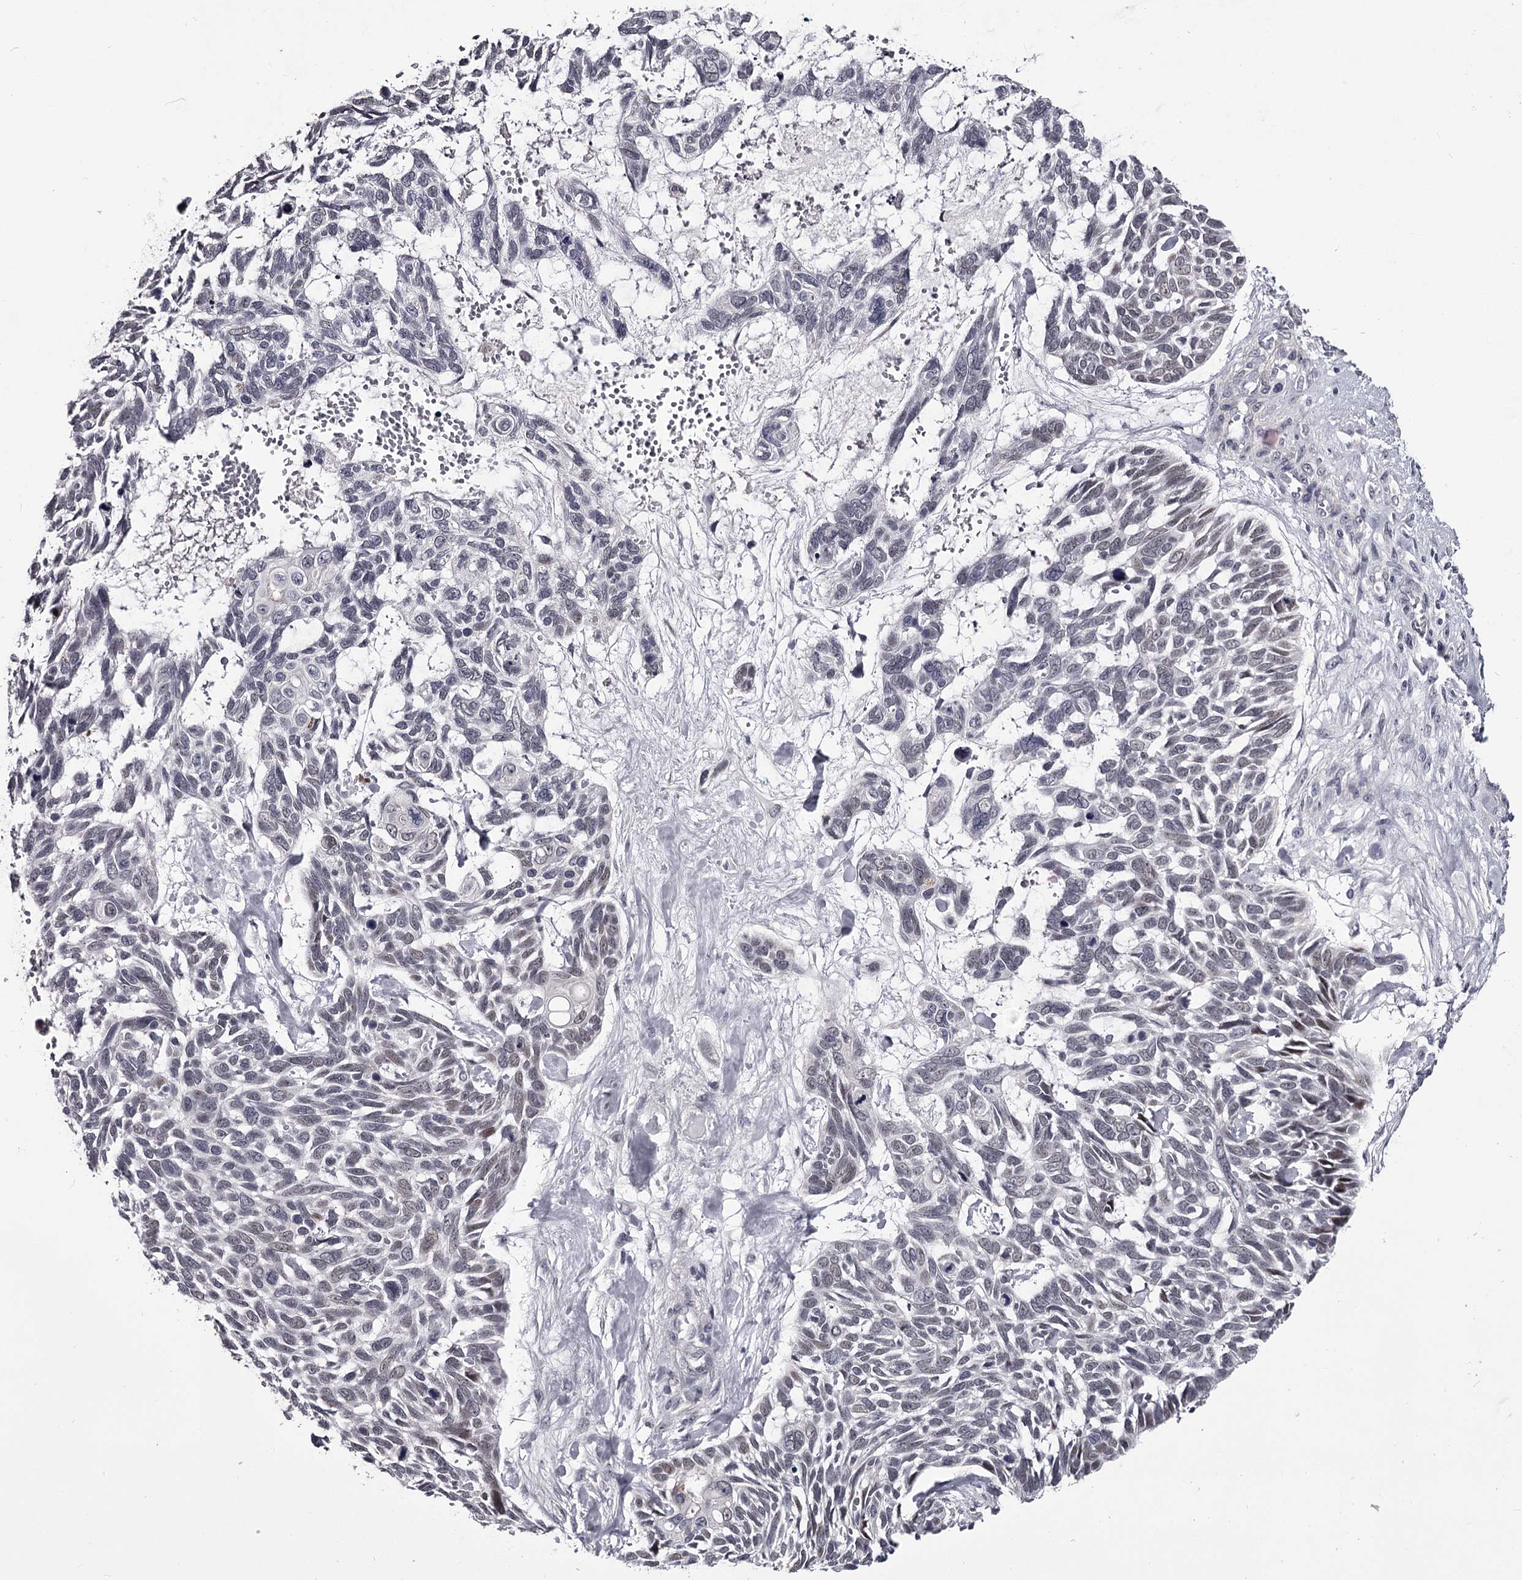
{"staining": {"intensity": "negative", "quantity": "none", "location": "none"}, "tissue": "skin cancer", "cell_type": "Tumor cells", "image_type": "cancer", "snomed": [{"axis": "morphology", "description": "Basal cell carcinoma"}, {"axis": "topography", "description": "Skin"}], "caption": "The micrograph displays no staining of tumor cells in skin cancer.", "gene": "OVOL2", "patient": {"sex": "male", "age": 88}}